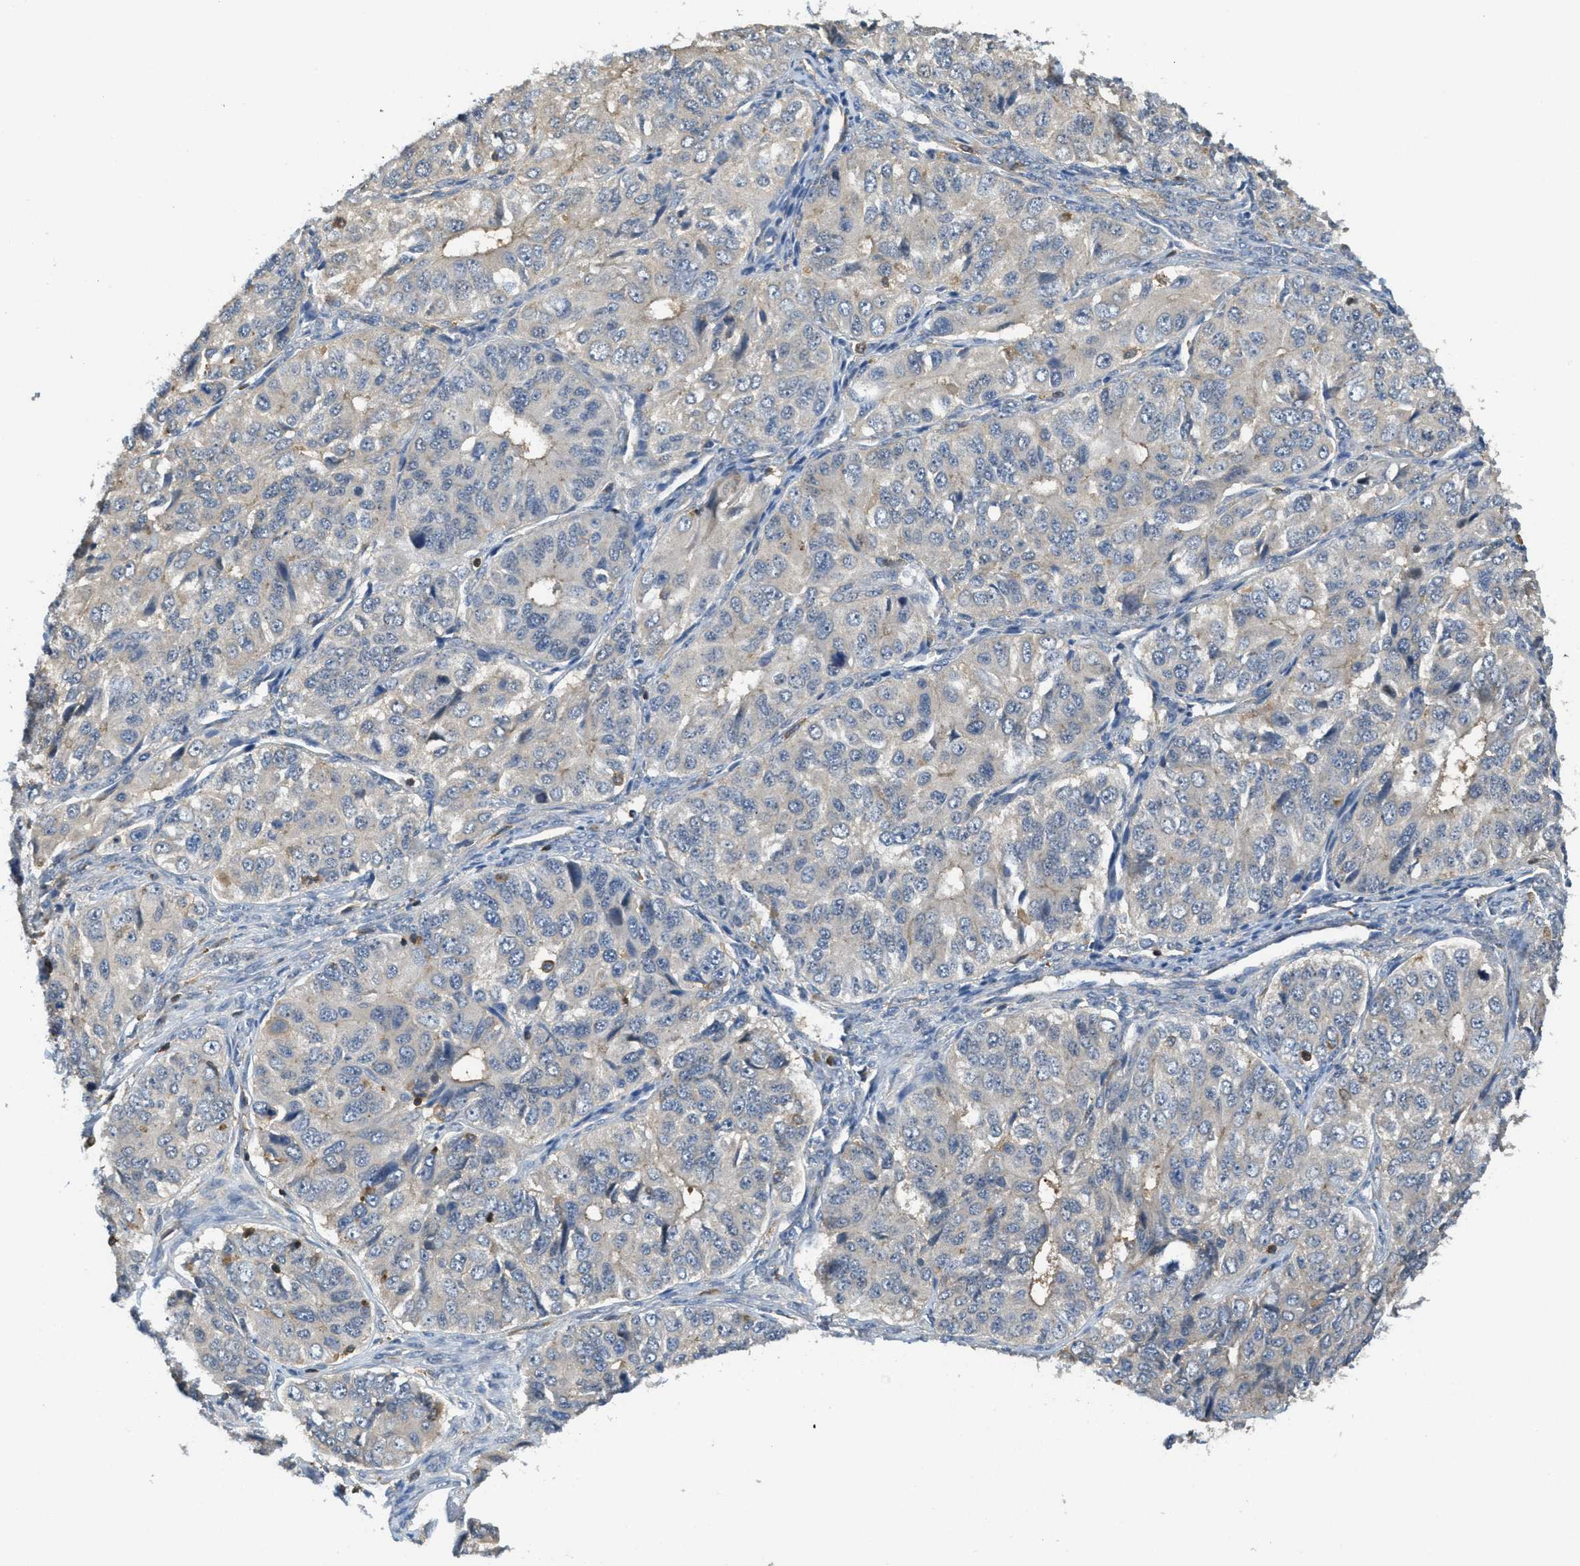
{"staining": {"intensity": "weak", "quantity": "<25%", "location": "cytoplasmic/membranous"}, "tissue": "ovarian cancer", "cell_type": "Tumor cells", "image_type": "cancer", "snomed": [{"axis": "morphology", "description": "Carcinoma, endometroid"}, {"axis": "topography", "description": "Ovary"}], "caption": "Endometroid carcinoma (ovarian) was stained to show a protein in brown. There is no significant positivity in tumor cells.", "gene": "GRIK2", "patient": {"sex": "female", "age": 51}}